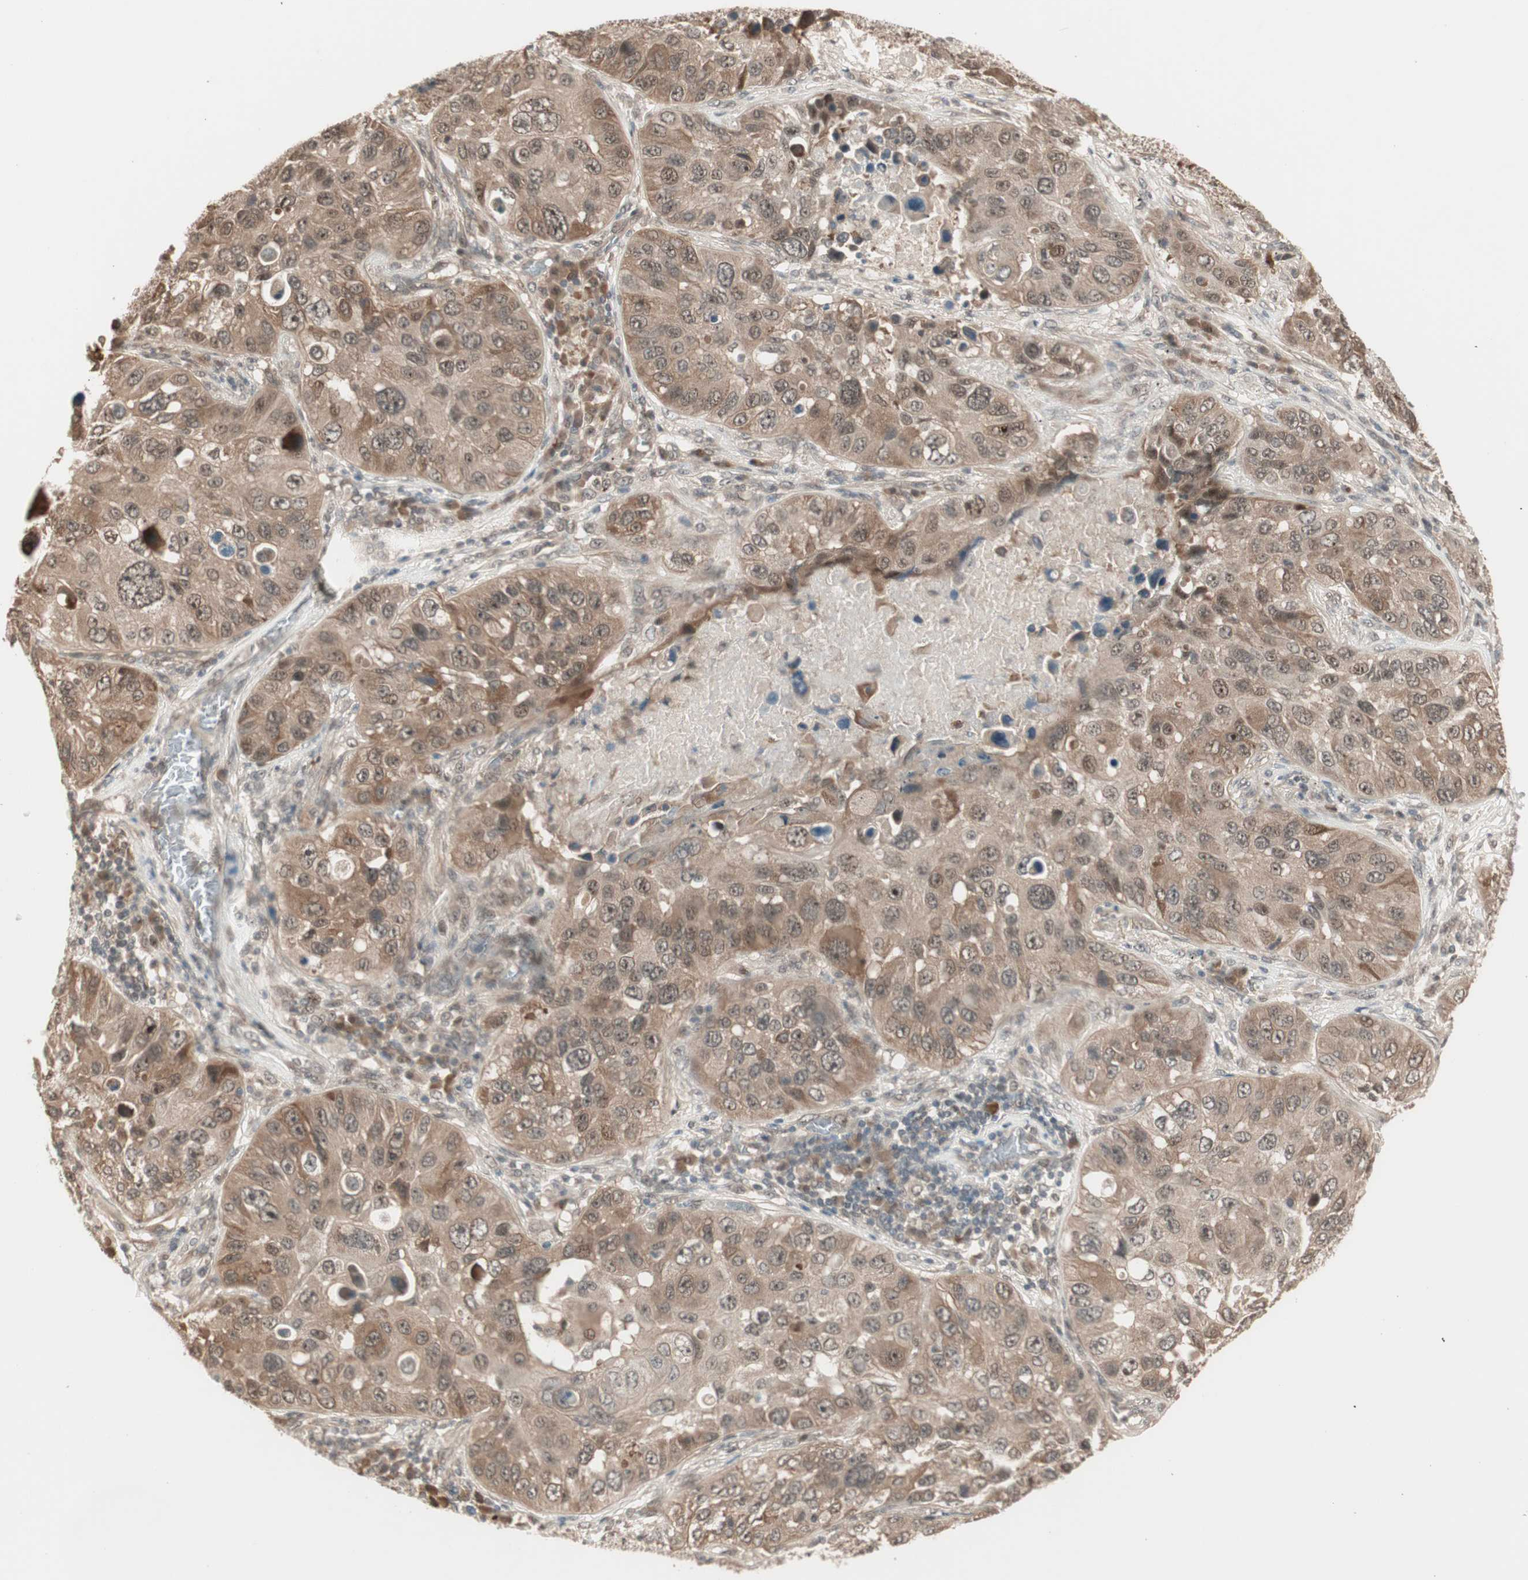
{"staining": {"intensity": "moderate", "quantity": ">75%", "location": "cytoplasmic/membranous,nuclear"}, "tissue": "lung cancer", "cell_type": "Tumor cells", "image_type": "cancer", "snomed": [{"axis": "morphology", "description": "Squamous cell carcinoma, NOS"}, {"axis": "topography", "description": "Lung"}], "caption": "A histopathology image of squamous cell carcinoma (lung) stained for a protein shows moderate cytoplasmic/membranous and nuclear brown staining in tumor cells. Using DAB (brown) and hematoxylin (blue) stains, captured at high magnification using brightfield microscopy.", "gene": "ZSCAN31", "patient": {"sex": "male", "age": 57}}